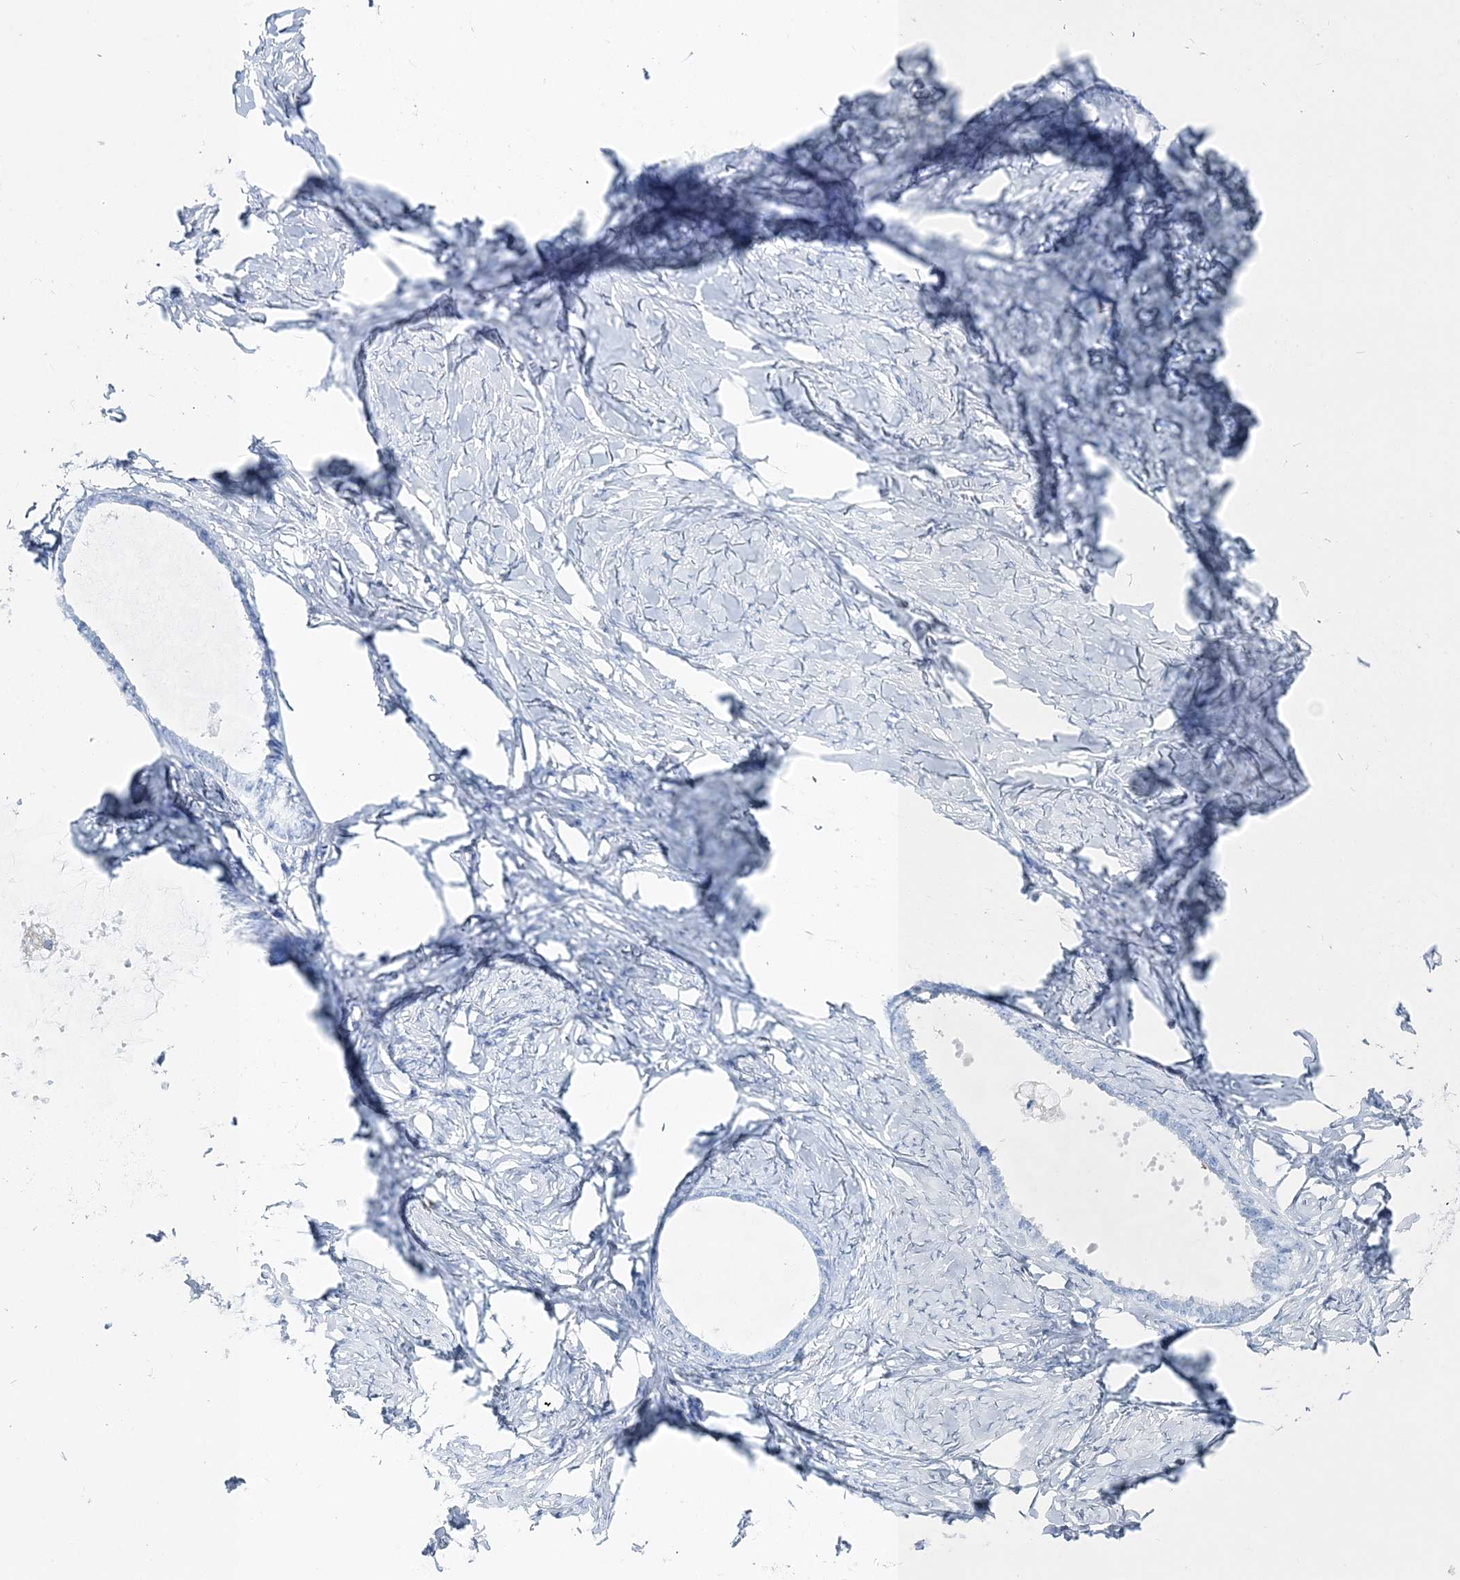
{"staining": {"intensity": "negative", "quantity": "none", "location": "none"}, "tissue": "ovarian cancer", "cell_type": "Tumor cells", "image_type": "cancer", "snomed": [{"axis": "morphology", "description": "Cystadenocarcinoma, serous, NOS"}, {"axis": "topography", "description": "Ovary"}], "caption": "Immunohistochemistry (IHC) image of neoplastic tissue: human ovarian serous cystadenocarcinoma stained with DAB reveals no significant protein expression in tumor cells.", "gene": "TSPYL6", "patient": {"sex": "female", "age": 79}}